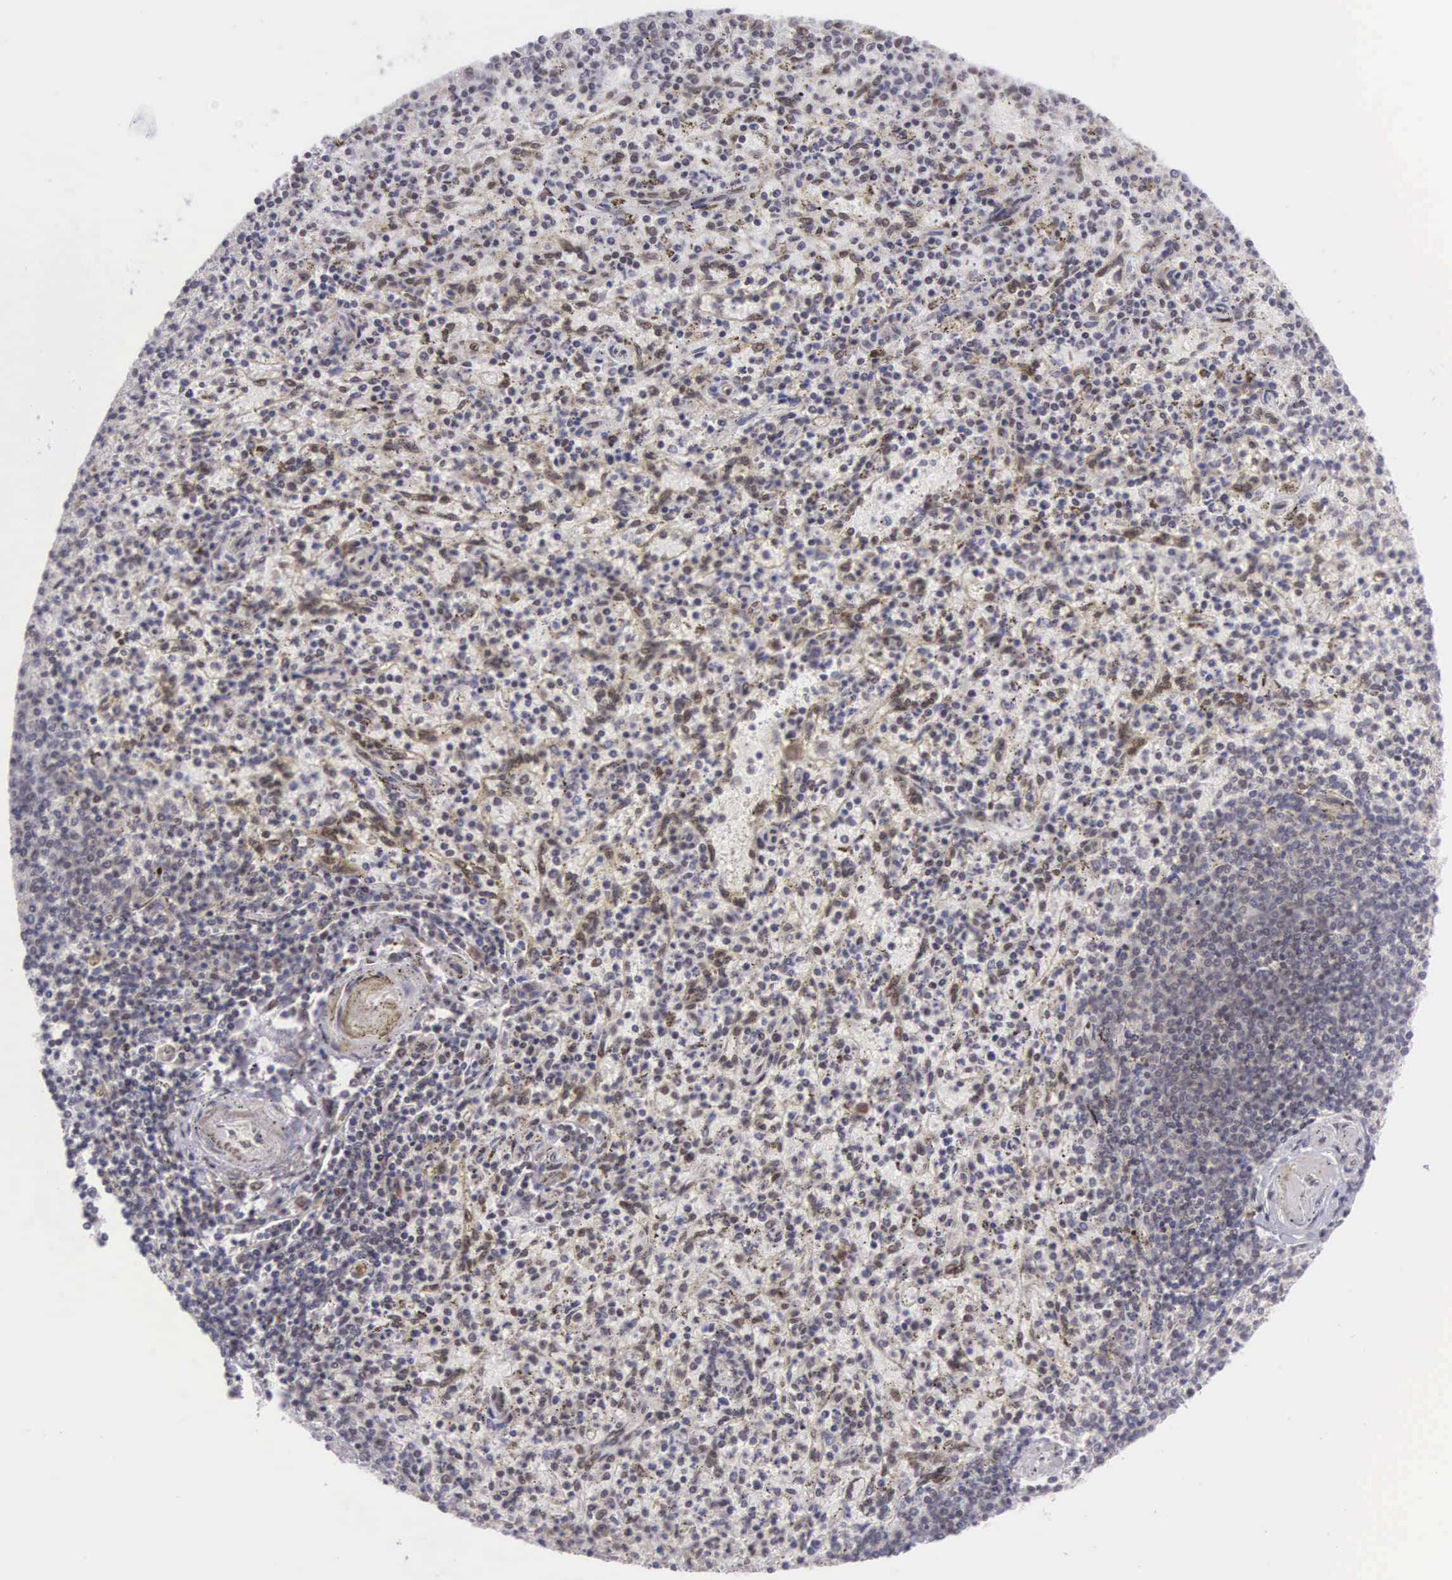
{"staining": {"intensity": "moderate", "quantity": "<25%", "location": "cytoplasmic/membranous"}, "tissue": "spleen", "cell_type": "Cells in red pulp", "image_type": "normal", "snomed": [{"axis": "morphology", "description": "Normal tissue, NOS"}, {"axis": "topography", "description": "Spleen"}], "caption": "IHC histopathology image of benign spleen: spleen stained using immunohistochemistry (IHC) shows low levels of moderate protein expression localized specifically in the cytoplasmic/membranous of cells in red pulp, appearing as a cytoplasmic/membranous brown color.", "gene": "SLC25A21", "patient": {"sex": "male", "age": 72}}